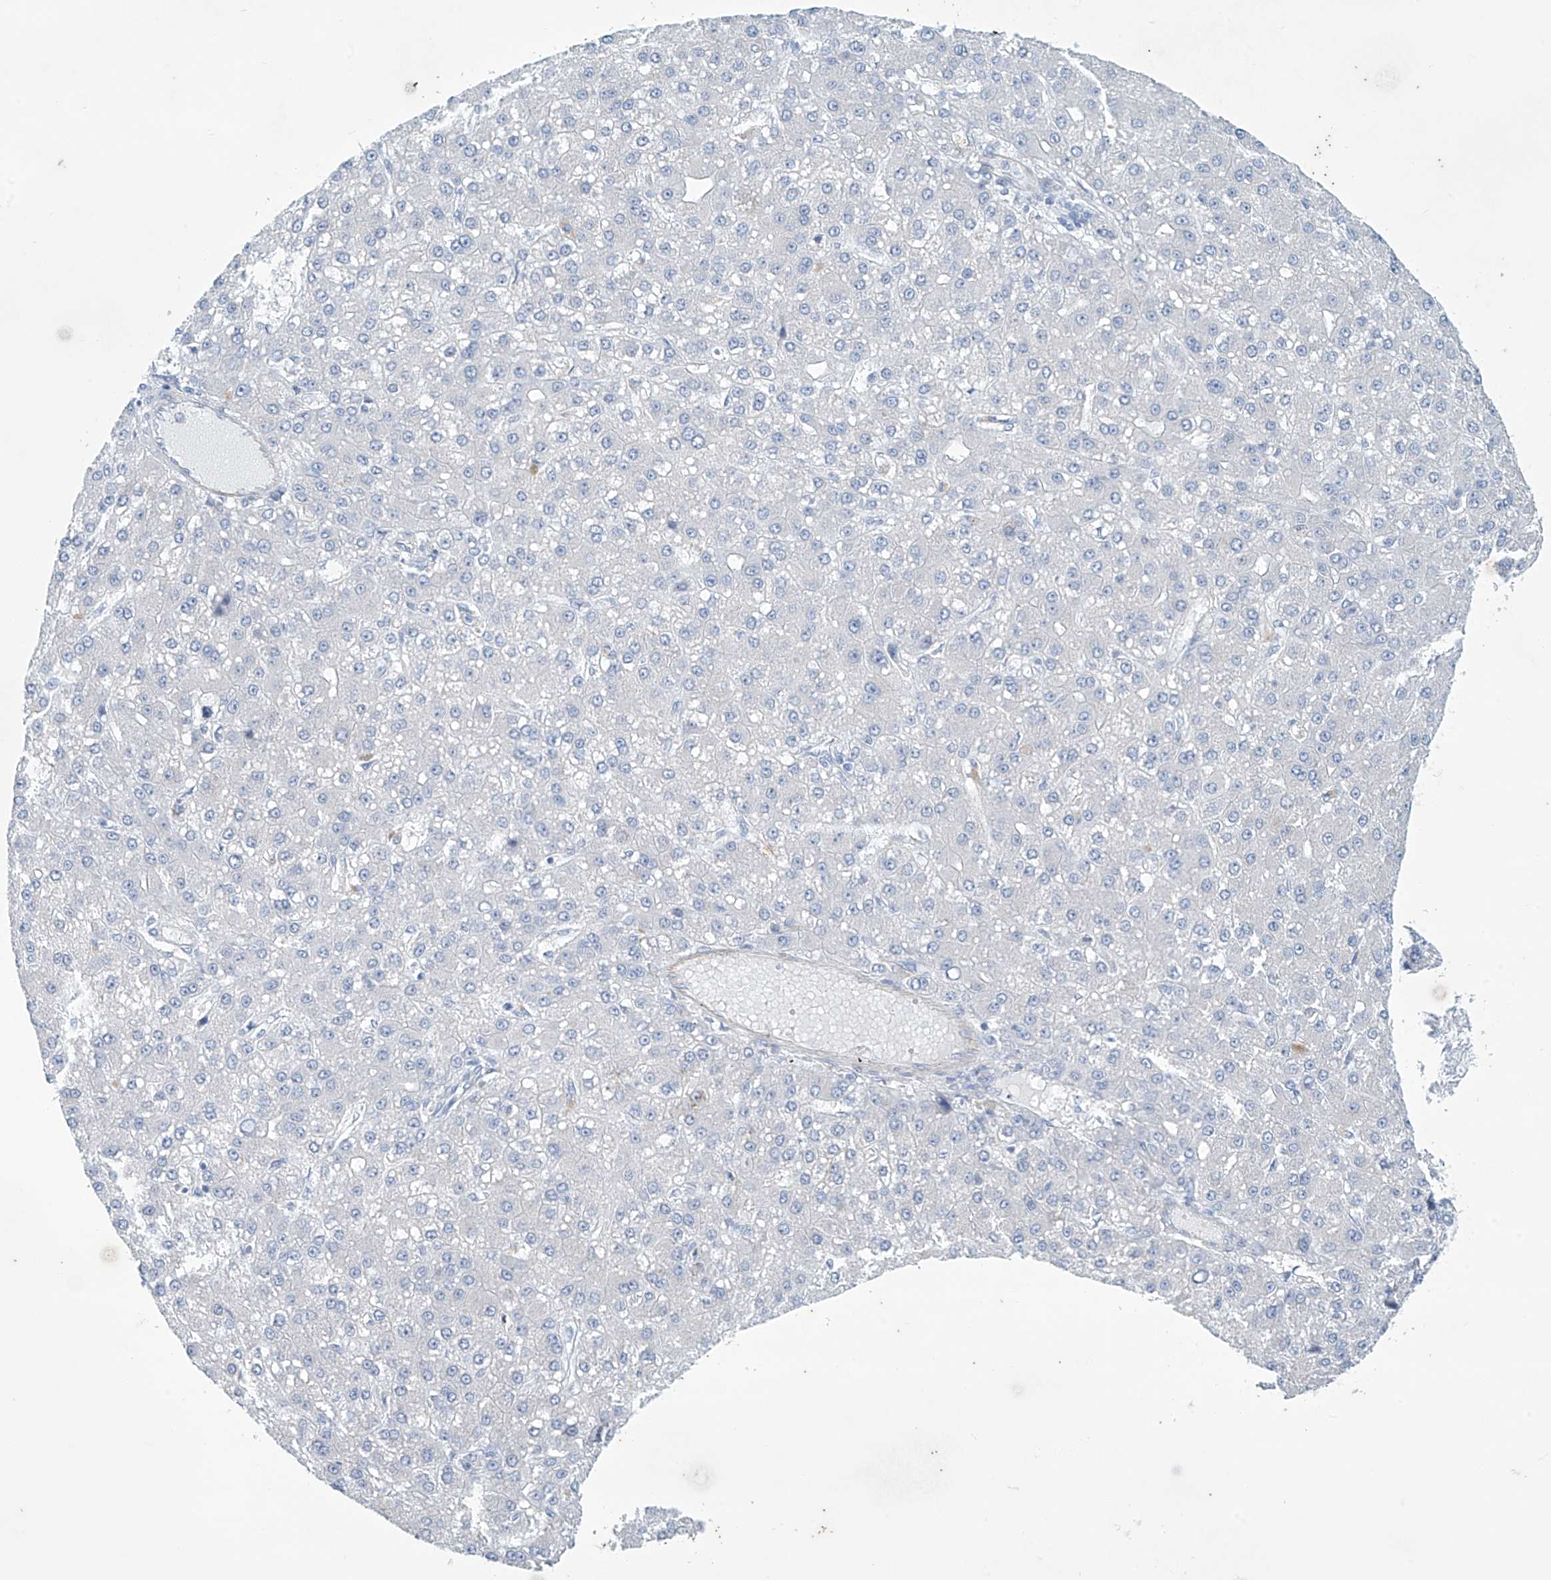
{"staining": {"intensity": "negative", "quantity": "none", "location": "none"}, "tissue": "liver cancer", "cell_type": "Tumor cells", "image_type": "cancer", "snomed": [{"axis": "morphology", "description": "Carcinoma, Hepatocellular, NOS"}, {"axis": "topography", "description": "Liver"}], "caption": "Immunohistochemistry image of liver cancer stained for a protein (brown), which shows no positivity in tumor cells. (DAB (3,3'-diaminobenzidine) immunohistochemistry (IHC), high magnification).", "gene": "SLC35A5", "patient": {"sex": "male", "age": 67}}